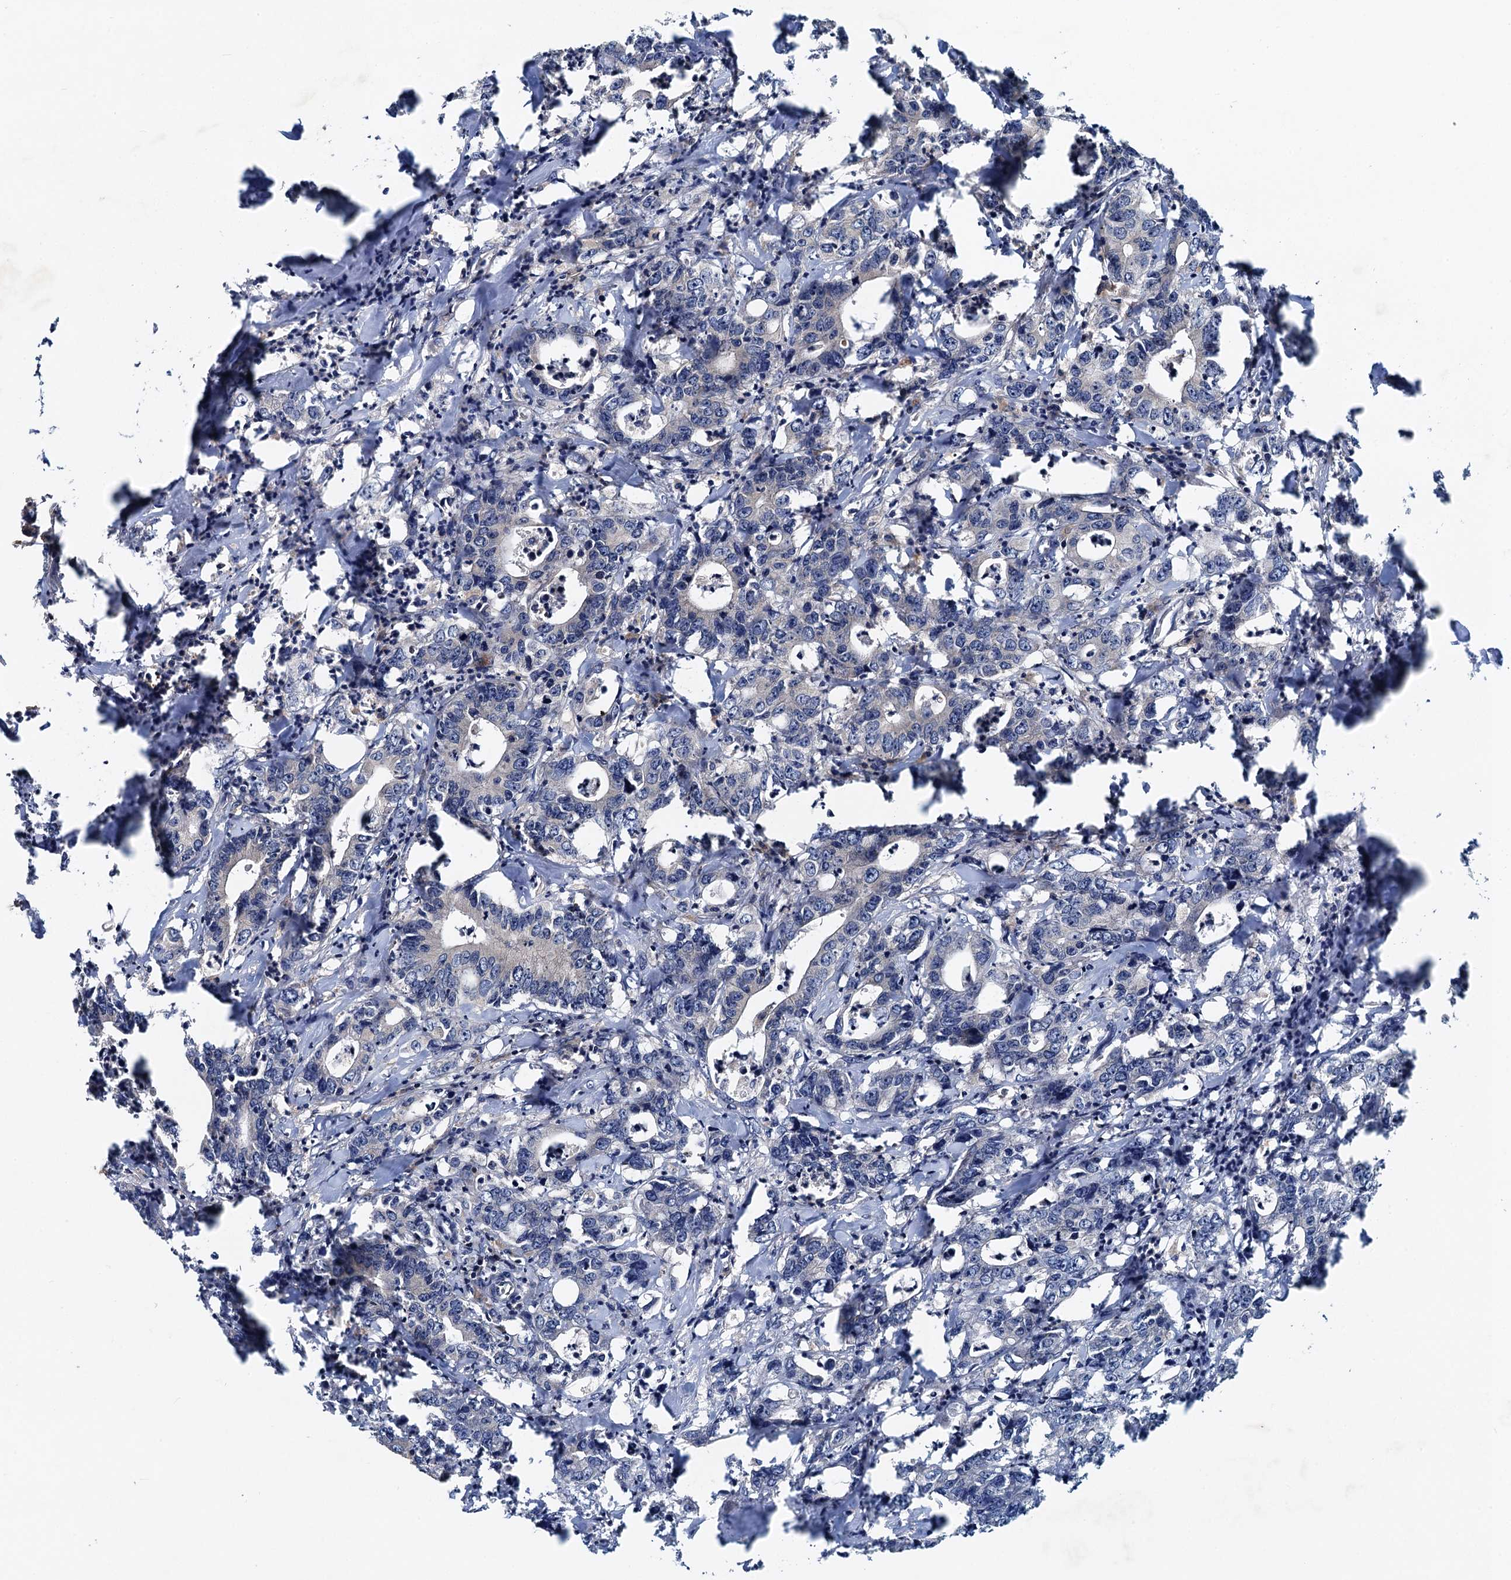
{"staining": {"intensity": "negative", "quantity": "none", "location": "none"}, "tissue": "colorectal cancer", "cell_type": "Tumor cells", "image_type": "cancer", "snomed": [{"axis": "morphology", "description": "Adenocarcinoma, NOS"}, {"axis": "topography", "description": "Colon"}], "caption": "Immunohistochemical staining of human colorectal adenocarcinoma displays no significant staining in tumor cells. (DAB (3,3'-diaminobenzidine) IHC, high magnification).", "gene": "EFL1", "patient": {"sex": "female", "age": 75}}